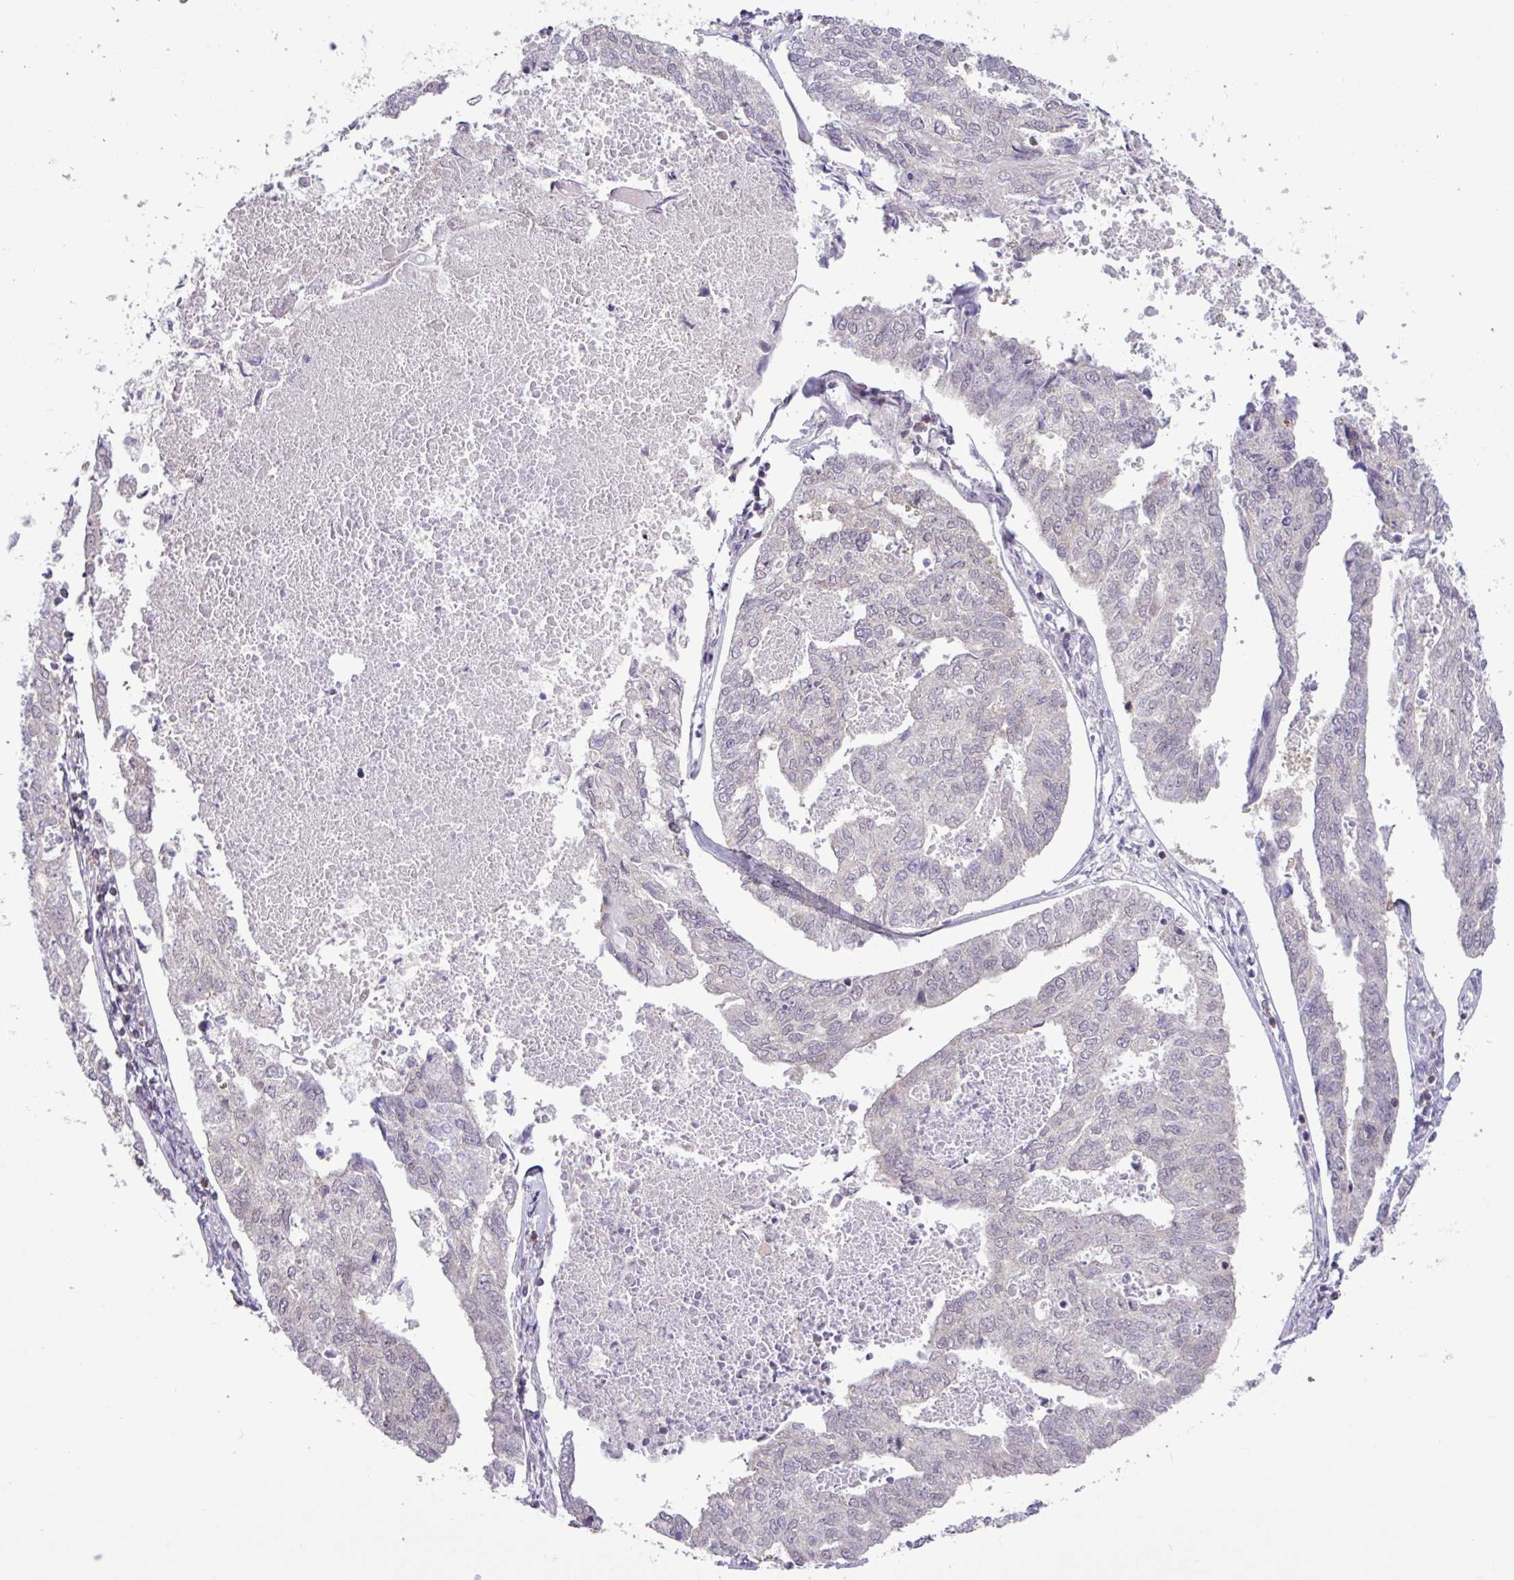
{"staining": {"intensity": "negative", "quantity": "none", "location": "none"}, "tissue": "endometrial cancer", "cell_type": "Tumor cells", "image_type": "cancer", "snomed": [{"axis": "morphology", "description": "Adenocarcinoma, NOS"}, {"axis": "topography", "description": "Endometrium"}], "caption": "A high-resolution photomicrograph shows IHC staining of endometrial cancer (adenocarcinoma), which shows no significant expression in tumor cells.", "gene": "RTL3", "patient": {"sex": "female", "age": 73}}